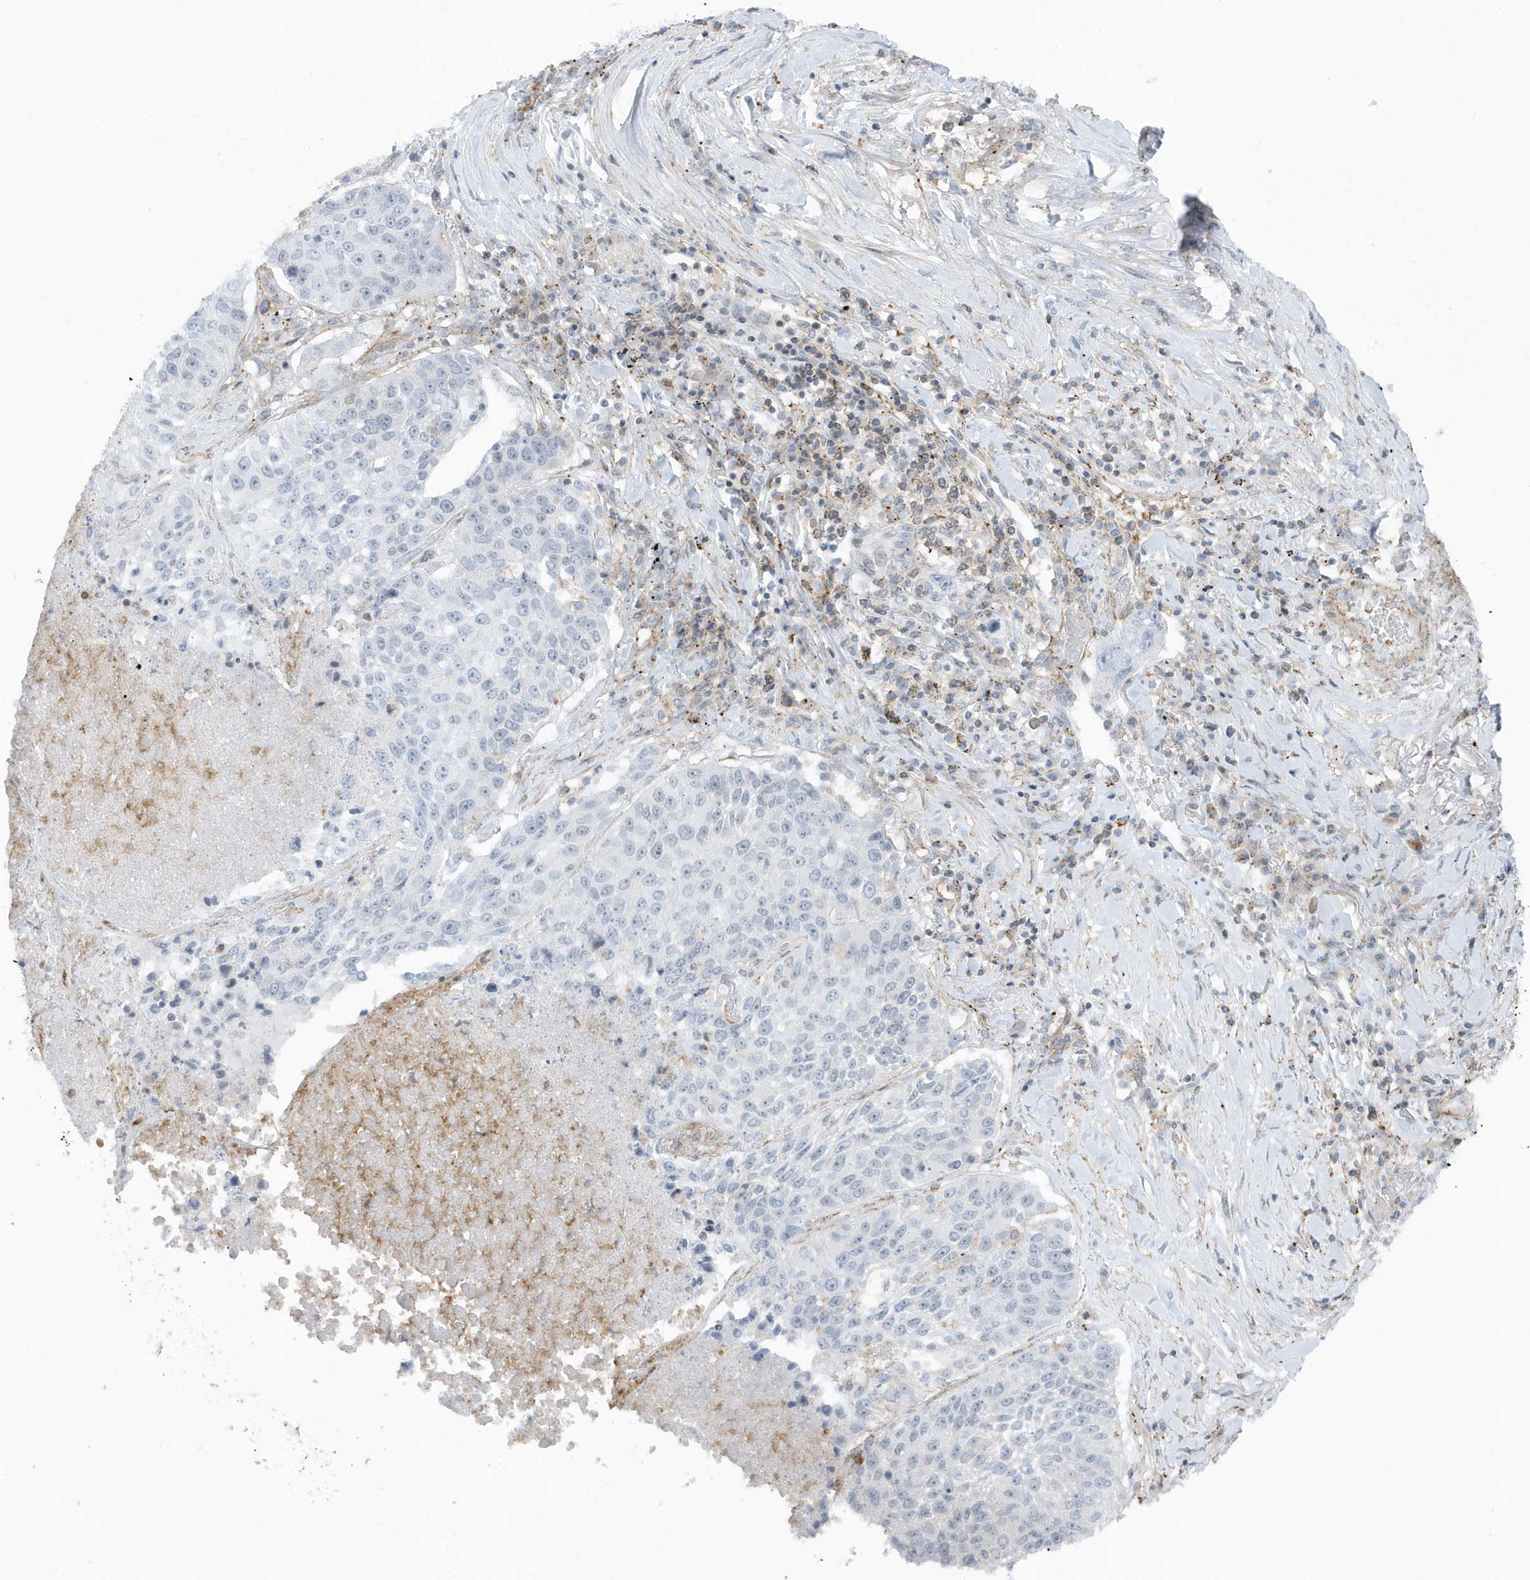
{"staining": {"intensity": "negative", "quantity": "none", "location": "none"}, "tissue": "lung cancer", "cell_type": "Tumor cells", "image_type": "cancer", "snomed": [{"axis": "morphology", "description": "Squamous cell carcinoma, NOS"}, {"axis": "topography", "description": "Lung"}], "caption": "IHC image of neoplastic tissue: lung squamous cell carcinoma stained with DAB (3,3'-diaminobenzidine) demonstrates no significant protein positivity in tumor cells.", "gene": "CACNB2", "patient": {"sex": "male", "age": 61}}